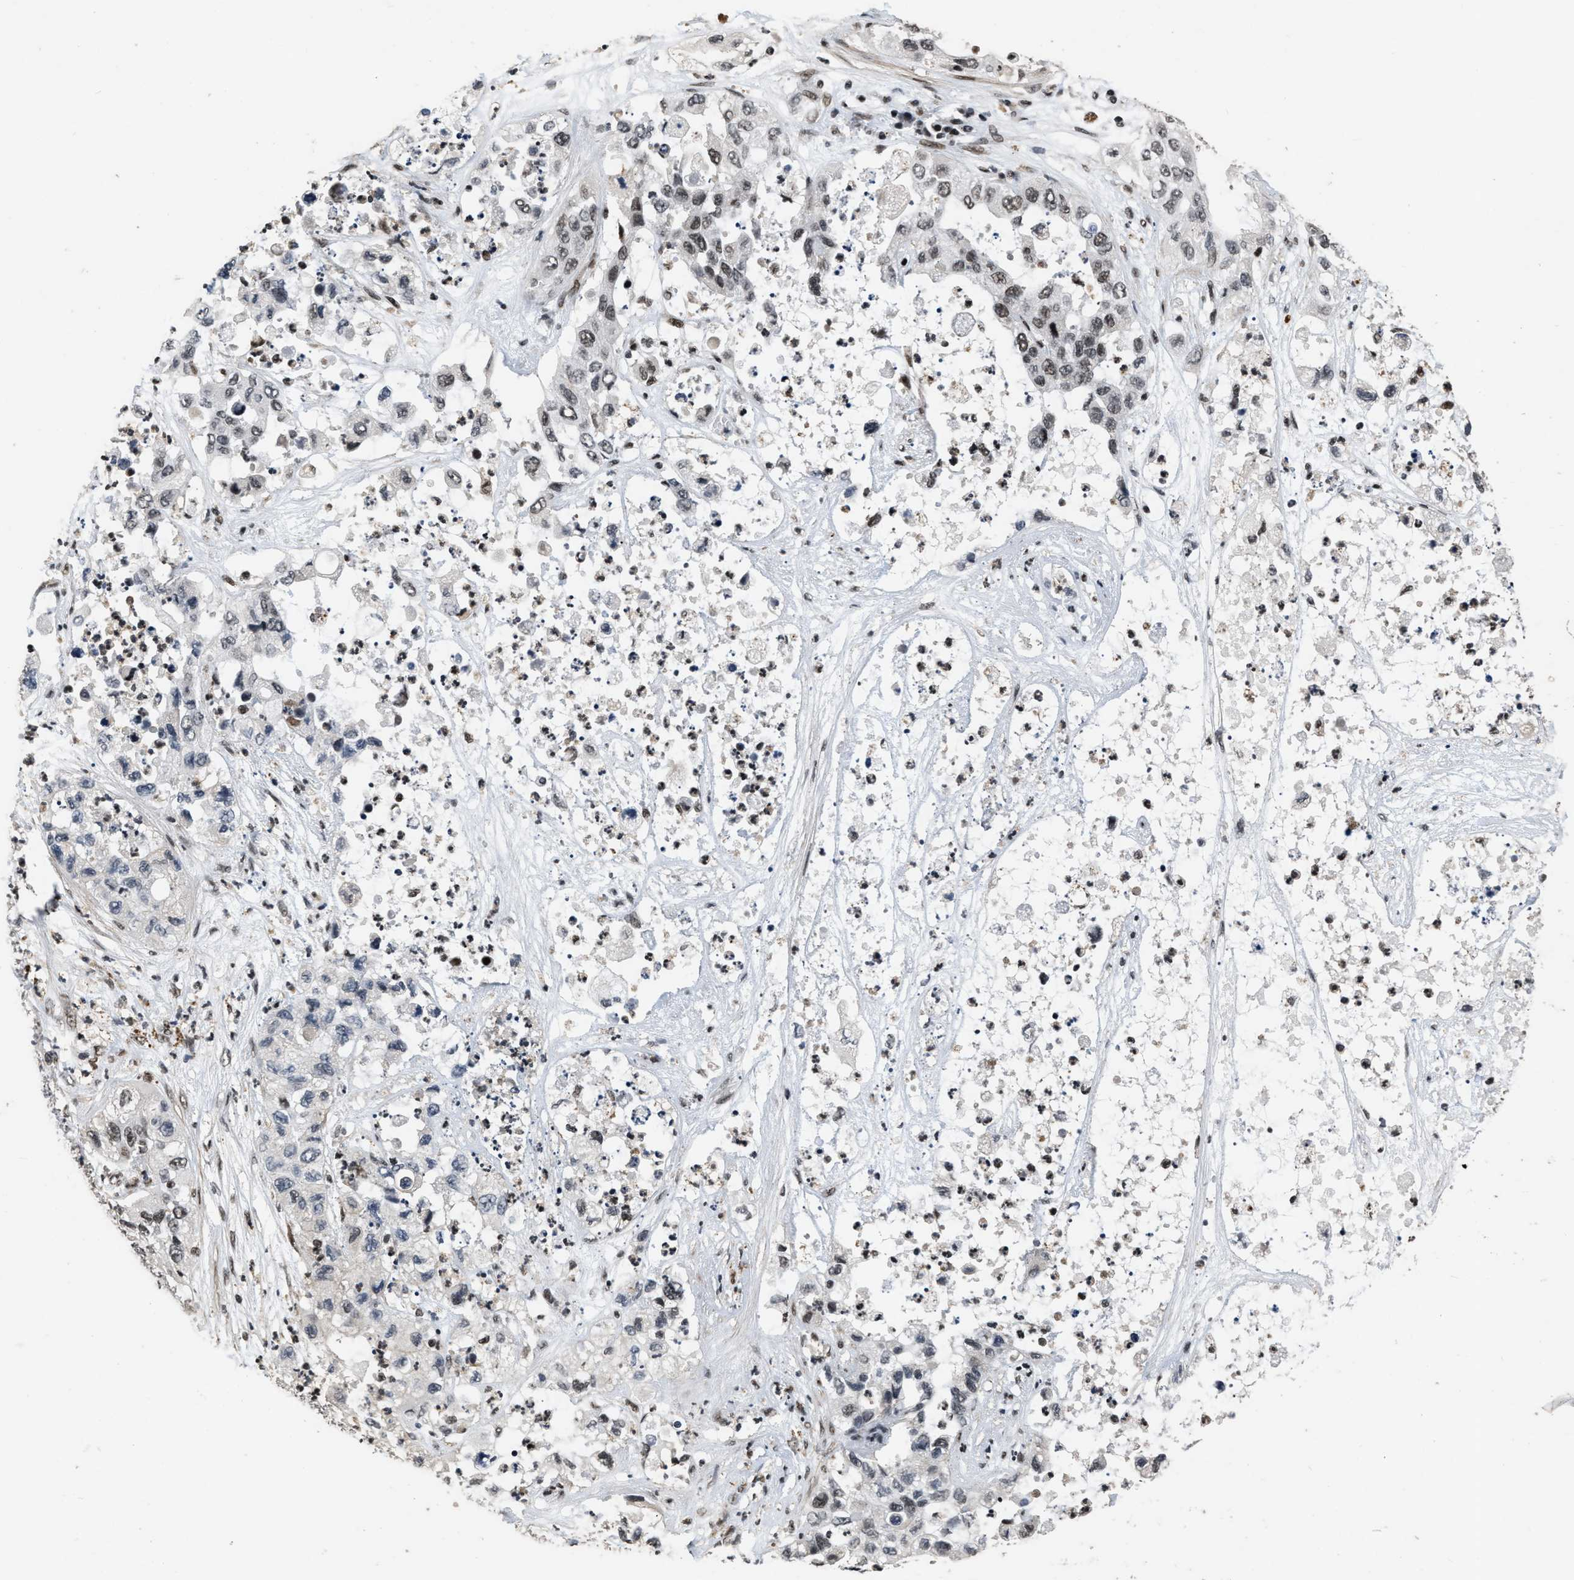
{"staining": {"intensity": "moderate", "quantity": ">75%", "location": "nuclear"}, "tissue": "pancreatic cancer", "cell_type": "Tumor cells", "image_type": "cancer", "snomed": [{"axis": "morphology", "description": "Adenocarcinoma, NOS"}, {"axis": "topography", "description": "Pancreas"}], "caption": "Immunohistochemical staining of pancreatic cancer (adenocarcinoma) demonstrates moderate nuclear protein staining in approximately >75% of tumor cells.", "gene": "SMARCB1", "patient": {"sex": "female", "age": 78}}